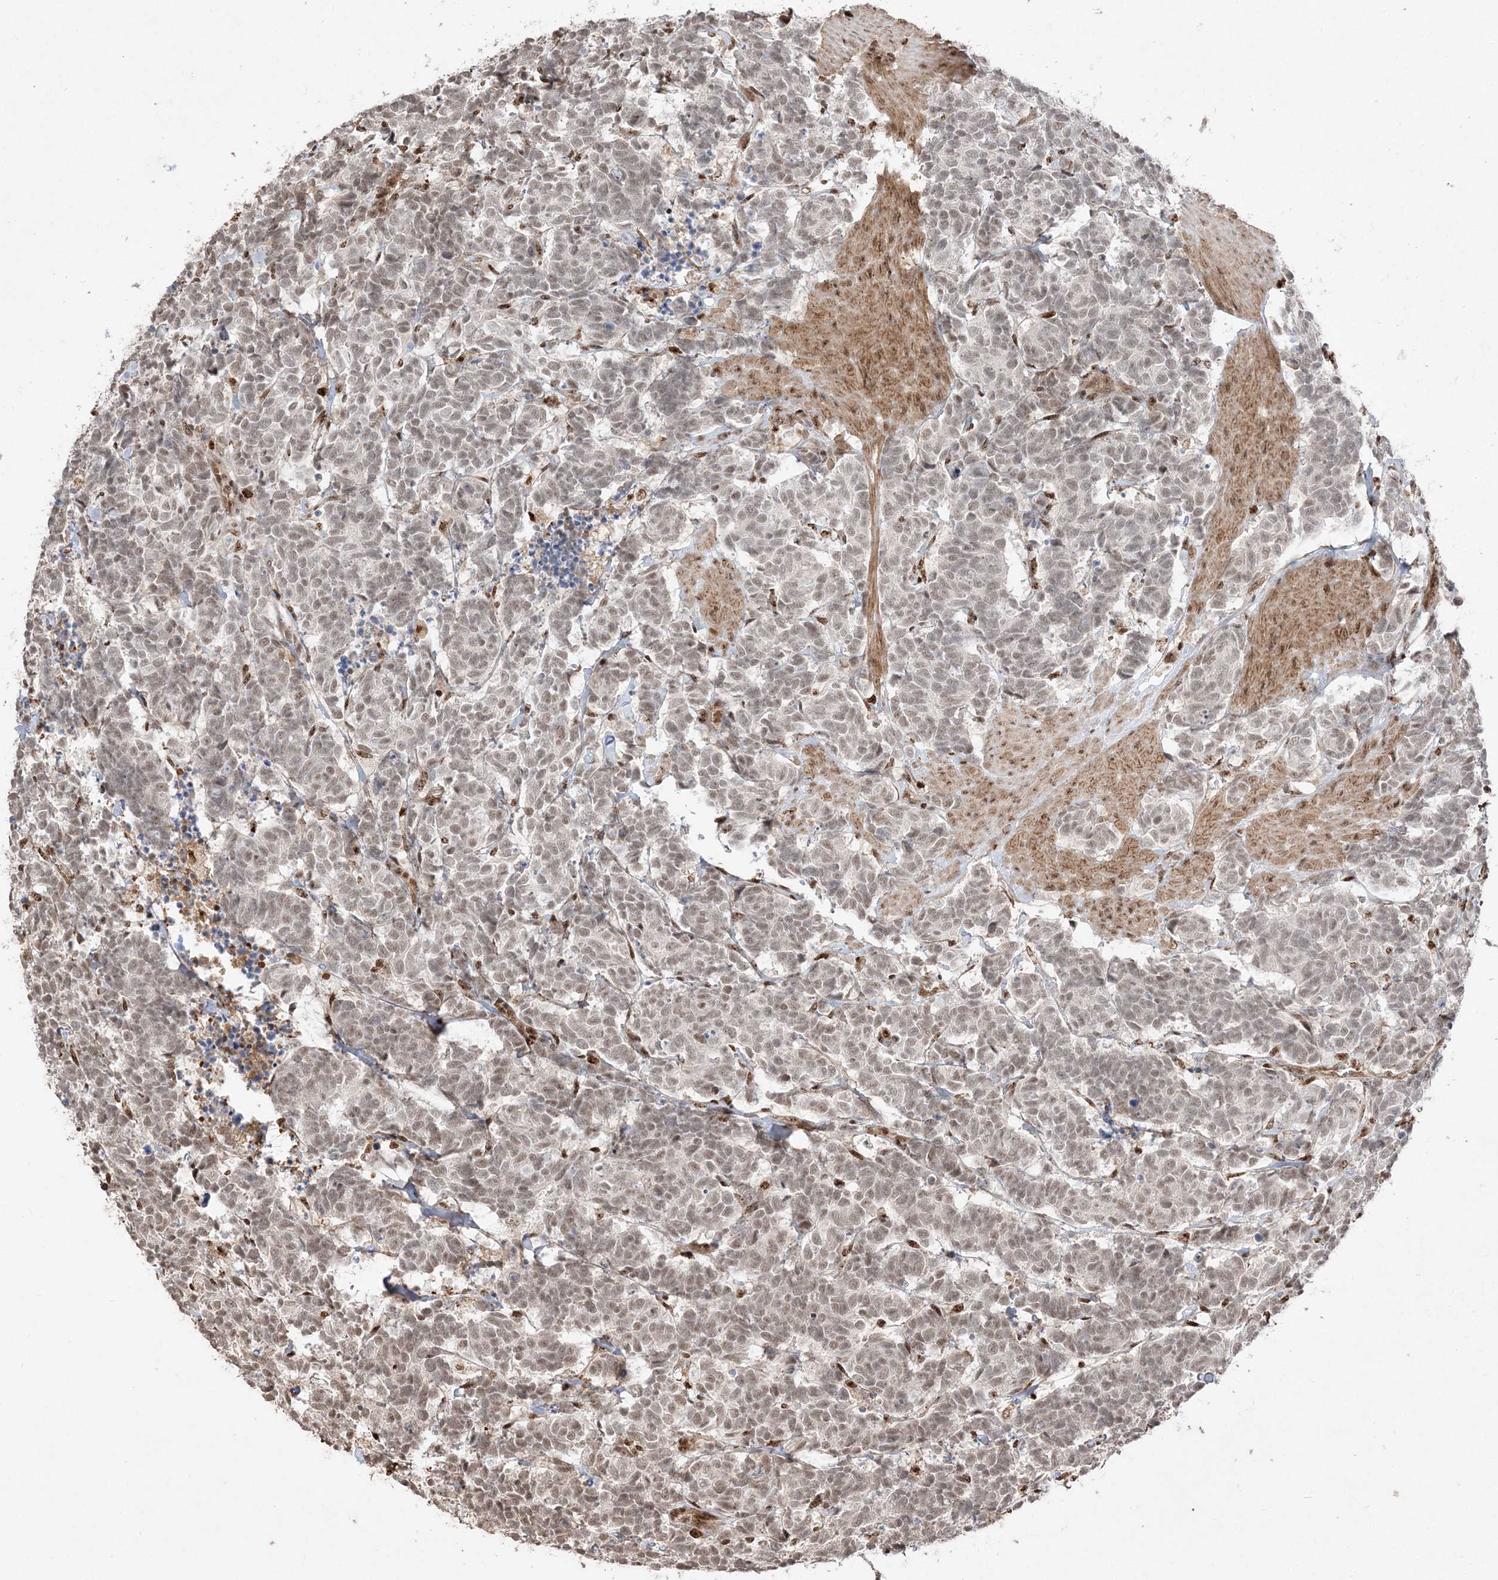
{"staining": {"intensity": "weak", "quantity": ">75%", "location": "nuclear"}, "tissue": "carcinoid", "cell_type": "Tumor cells", "image_type": "cancer", "snomed": [{"axis": "morphology", "description": "Carcinoma, NOS"}, {"axis": "morphology", "description": "Carcinoid, malignant, NOS"}, {"axis": "topography", "description": "Urinary bladder"}], "caption": "Tumor cells demonstrate weak nuclear staining in about >75% of cells in carcinoid.", "gene": "RBM17", "patient": {"sex": "male", "age": 57}}